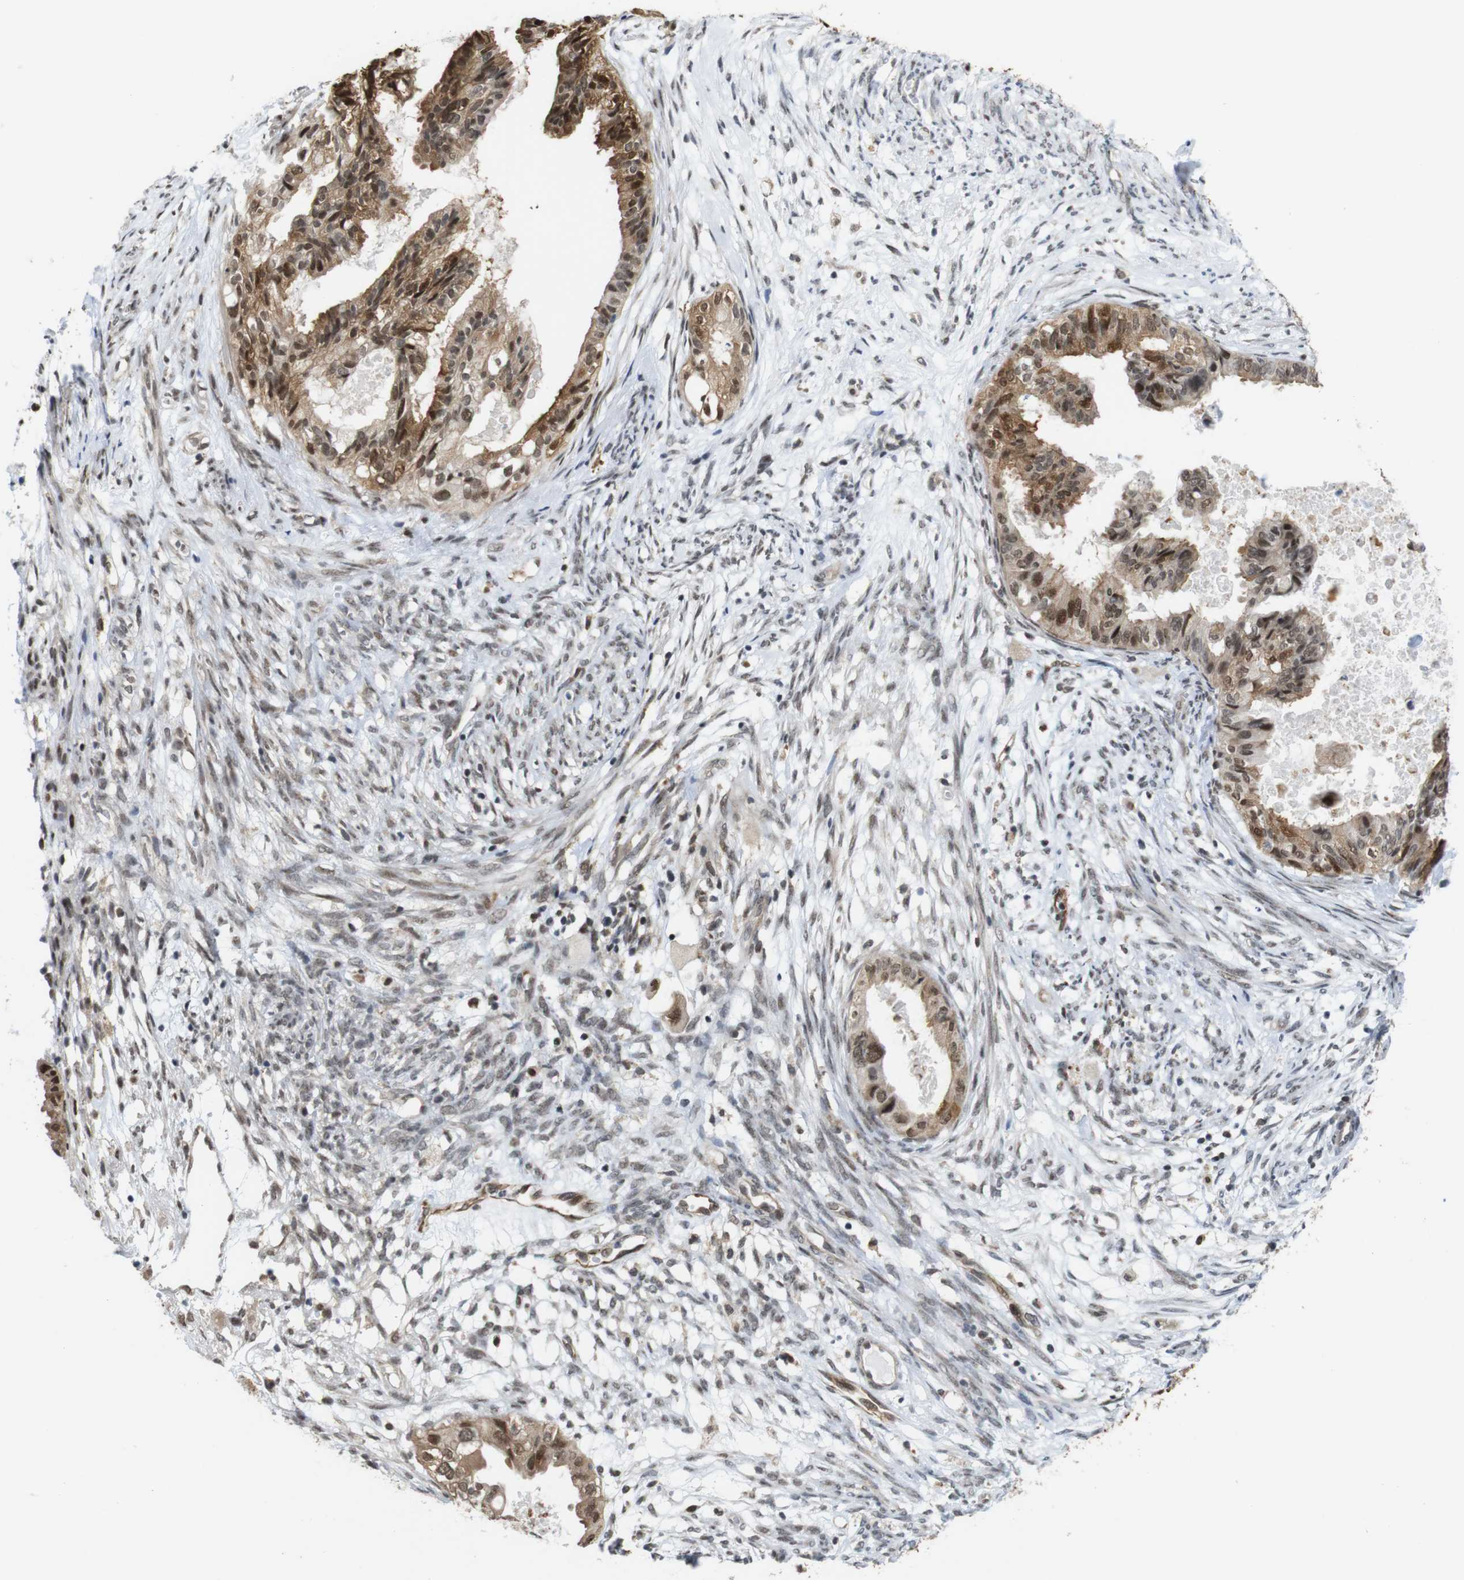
{"staining": {"intensity": "moderate", "quantity": ">75%", "location": "cytoplasmic/membranous,nuclear"}, "tissue": "cervical cancer", "cell_type": "Tumor cells", "image_type": "cancer", "snomed": [{"axis": "morphology", "description": "Normal tissue, NOS"}, {"axis": "morphology", "description": "Adenocarcinoma, NOS"}, {"axis": "topography", "description": "Cervix"}, {"axis": "topography", "description": "Endometrium"}], "caption": "Protein staining exhibits moderate cytoplasmic/membranous and nuclear expression in approximately >75% of tumor cells in adenocarcinoma (cervical).", "gene": "PNMA8A", "patient": {"sex": "female", "age": 86}}